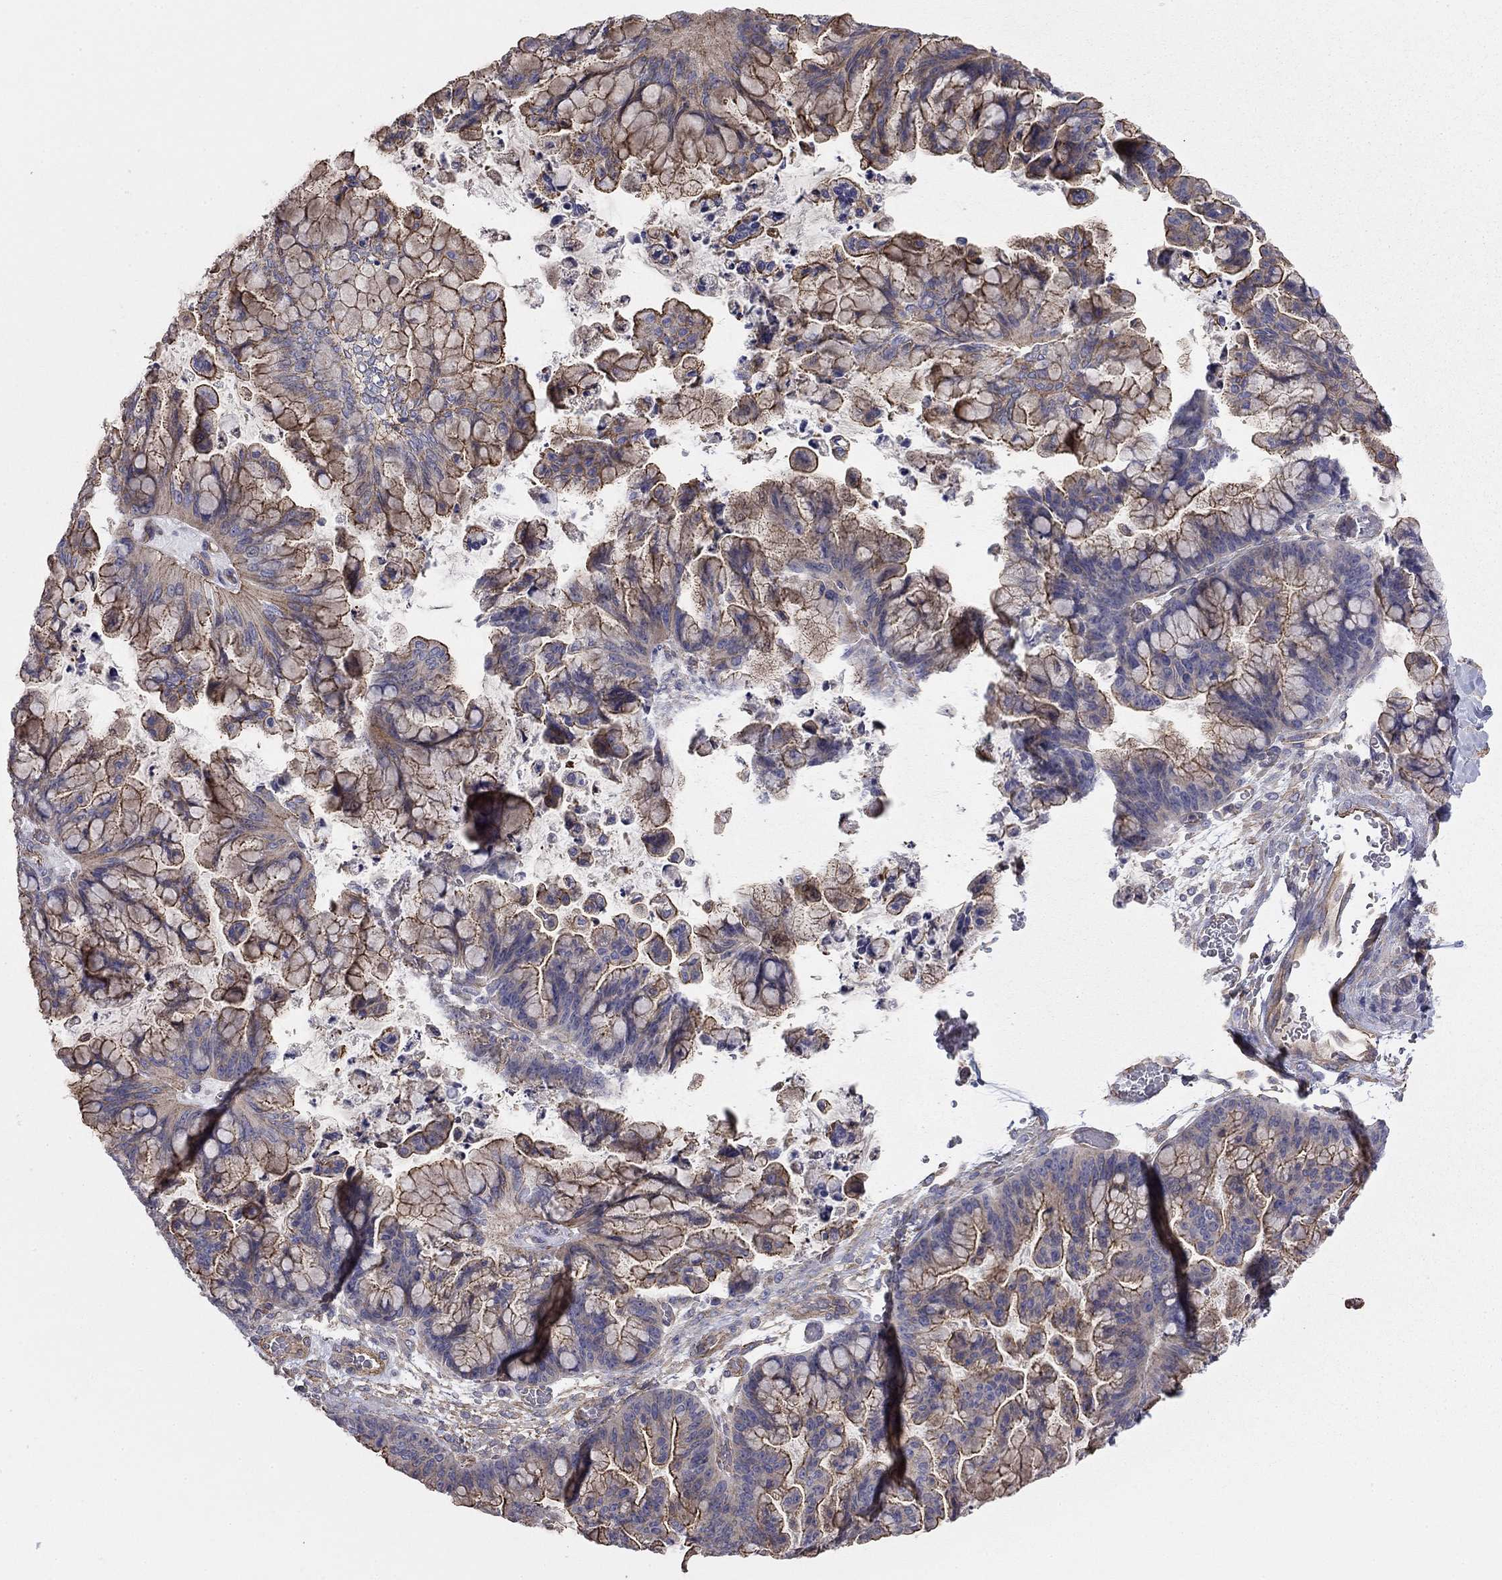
{"staining": {"intensity": "strong", "quantity": "25%-75%", "location": "cytoplasmic/membranous"}, "tissue": "ovarian cancer", "cell_type": "Tumor cells", "image_type": "cancer", "snomed": [{"axis": "morphology", "description": "Cystadenocarcinoma, mucinous, NOS"}, {"axis": "topography", "description": "Ovary"}], "caption": "This is a micrograph of immunohistochemistry staining of ovarian cancer (mucinous cystadenocarcinoma), which shows strong staining in the cytoplasmic/membranous of tumor cells.", "gene": "TCHH", "patient": {"sex": "female", "age": 67}}